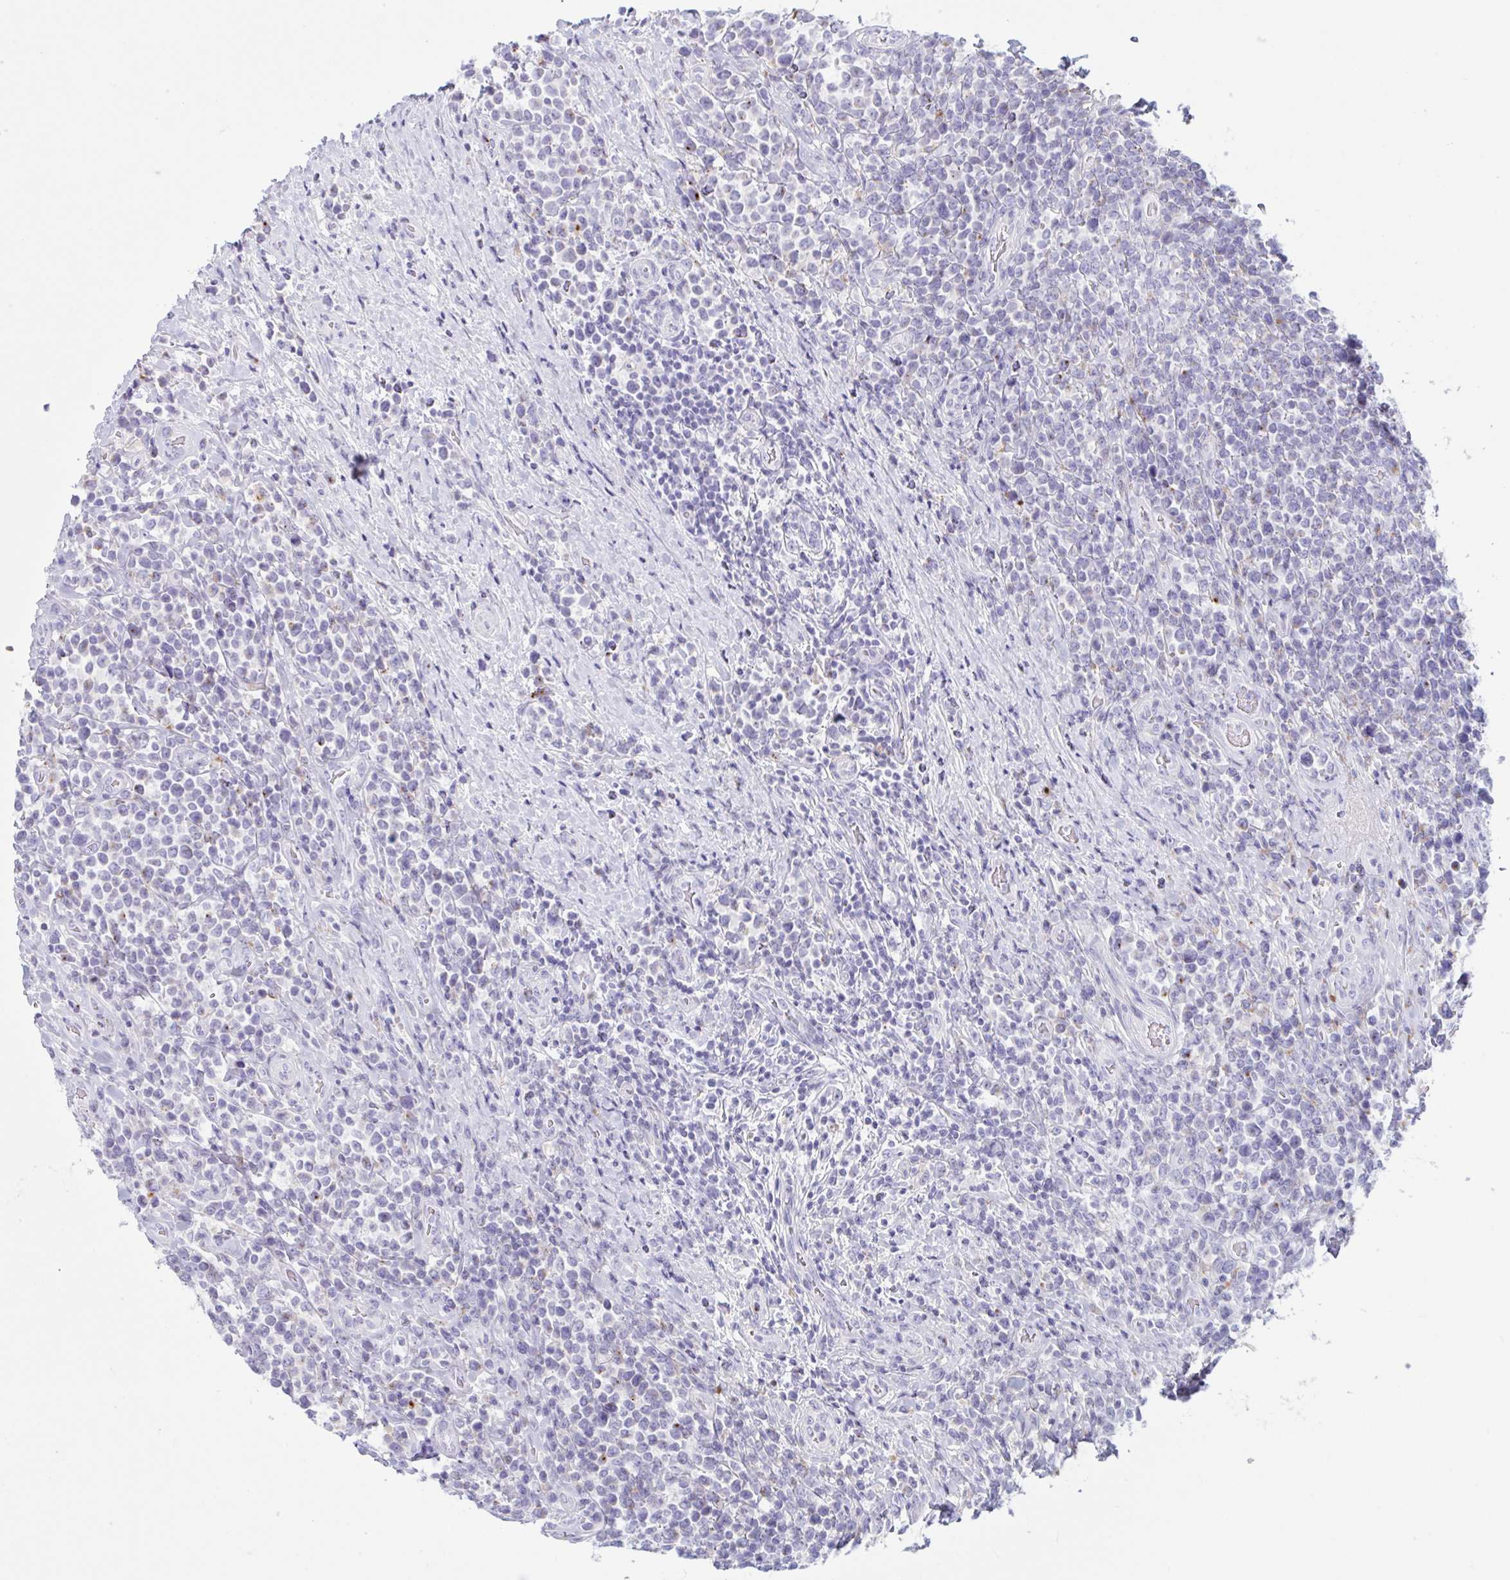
{"staining": {"intensity": "negative", "quantity": "none", "location": "none"}, "tissue": "lymphoma", "cell_type": "Tumor cells", "image_type": "cancer", "snomed": [{"axis": "morphology", "description": "Malignant lymphoma, non-Hodgkin's type, High grade"}, {"axis": "topography", "description": "Soft tissue"}], "caption": "Immunohistochemistry (IHC) of high-grade malignant lymphoma, non-Hodgkin's type exhibits no positivity in tumor cells. (DAB IHC with hematoxylin counter stain).", "gene": "XCL1", "patient": {"sex": "female", "age": 56}}